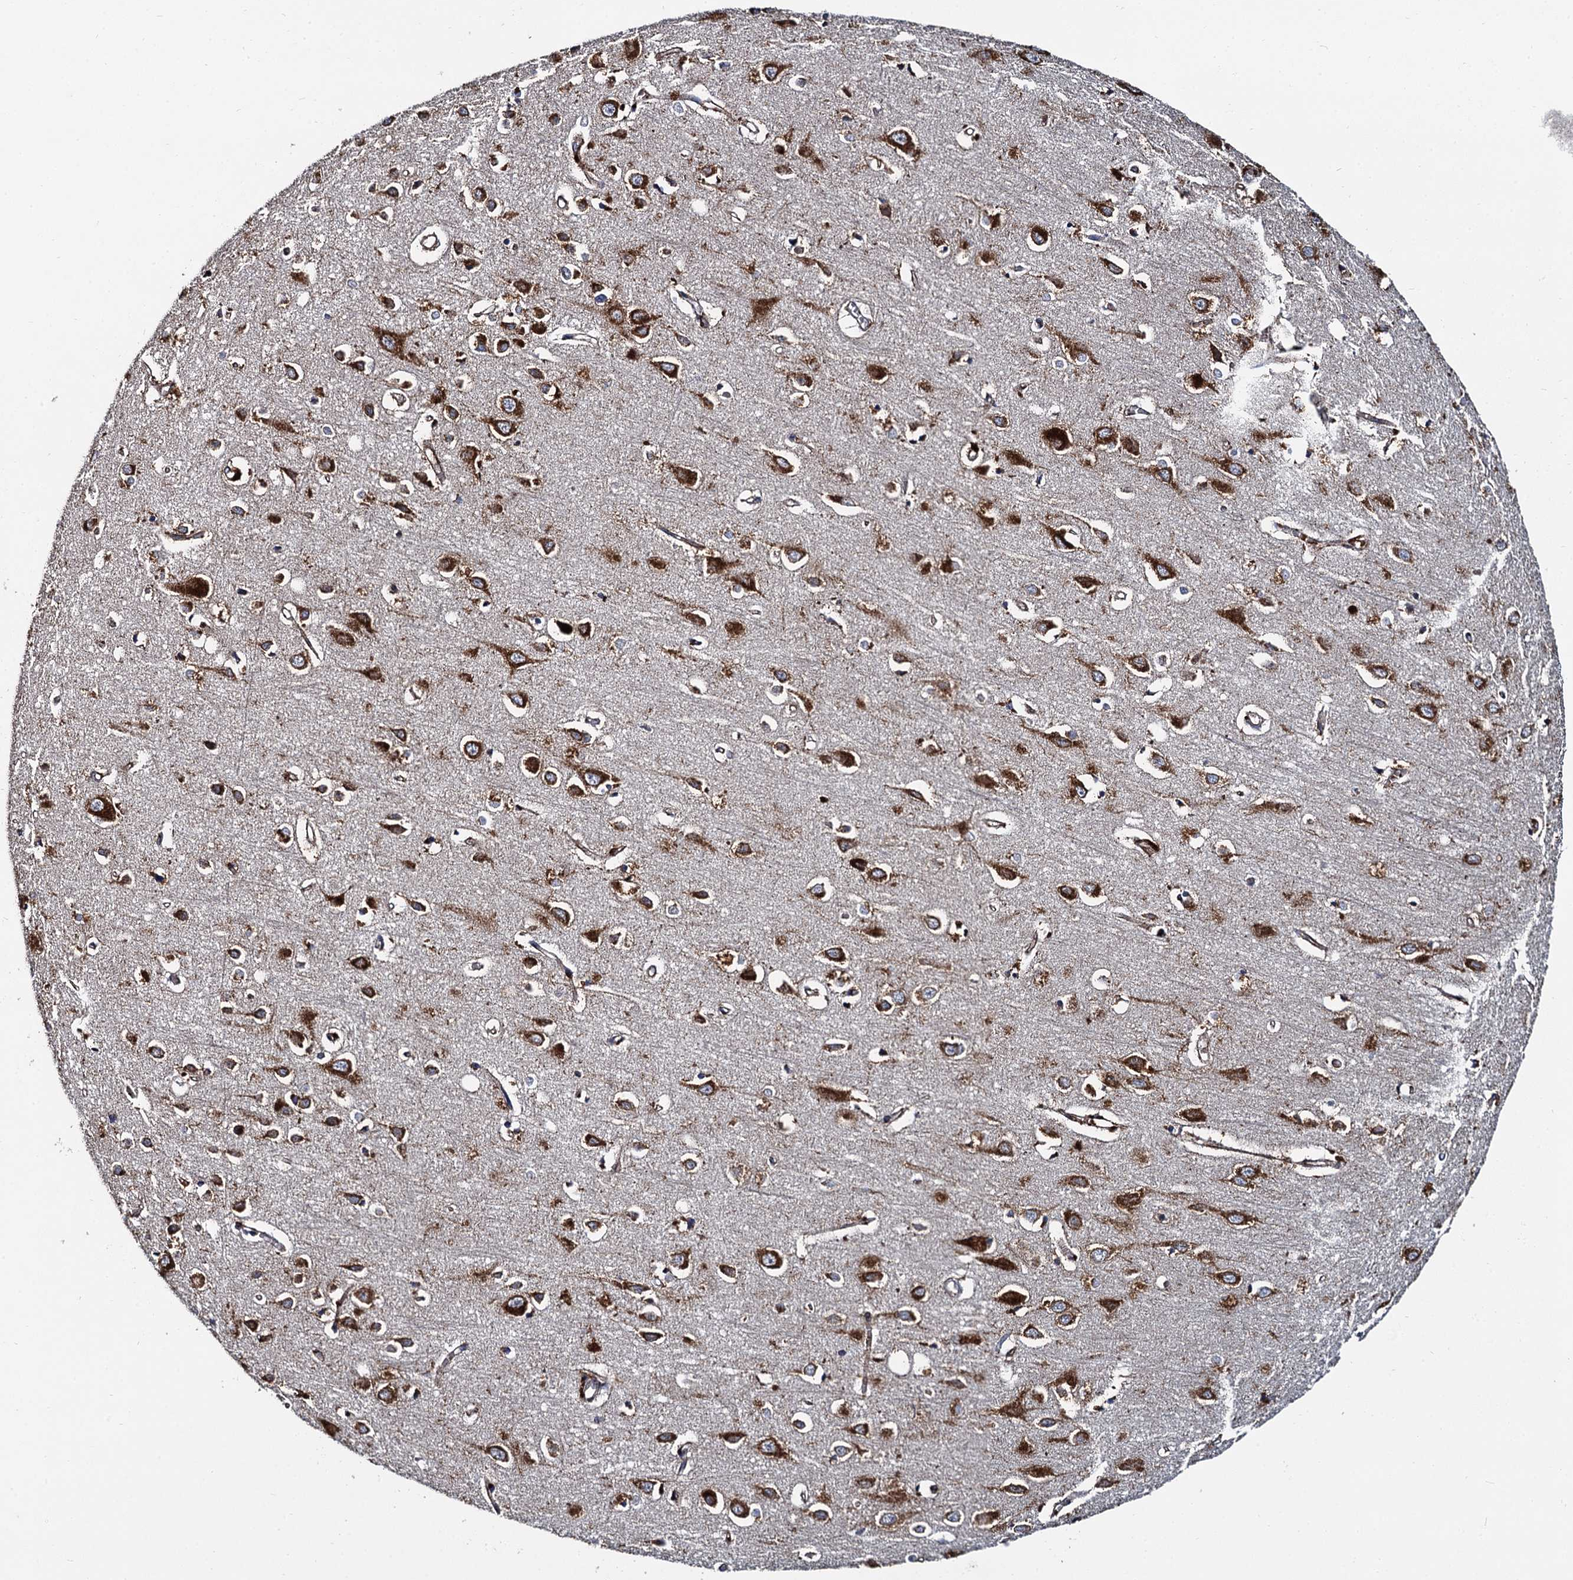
{"staining": {"intensity": "strong", "quantity": ">75%", "location": "cytoplasmic/membranous"}, "tissue": "cerebral cortex", "cell_type": "Endothelial cells", "image_type": "normal", "snomed": [{"axis": "morphology", "description": "Normal tissue, NOS"}, {"axis": "topography", "description": "Cerebral cortex"}], "caption": "Cerebral cortex stained with a brown dye shows strong cytoplasmic/membranous positive staining in approximately >75% of endothelial cells.", "gene": "GBA1", "patient": {"sex": "female", "age": 64}}